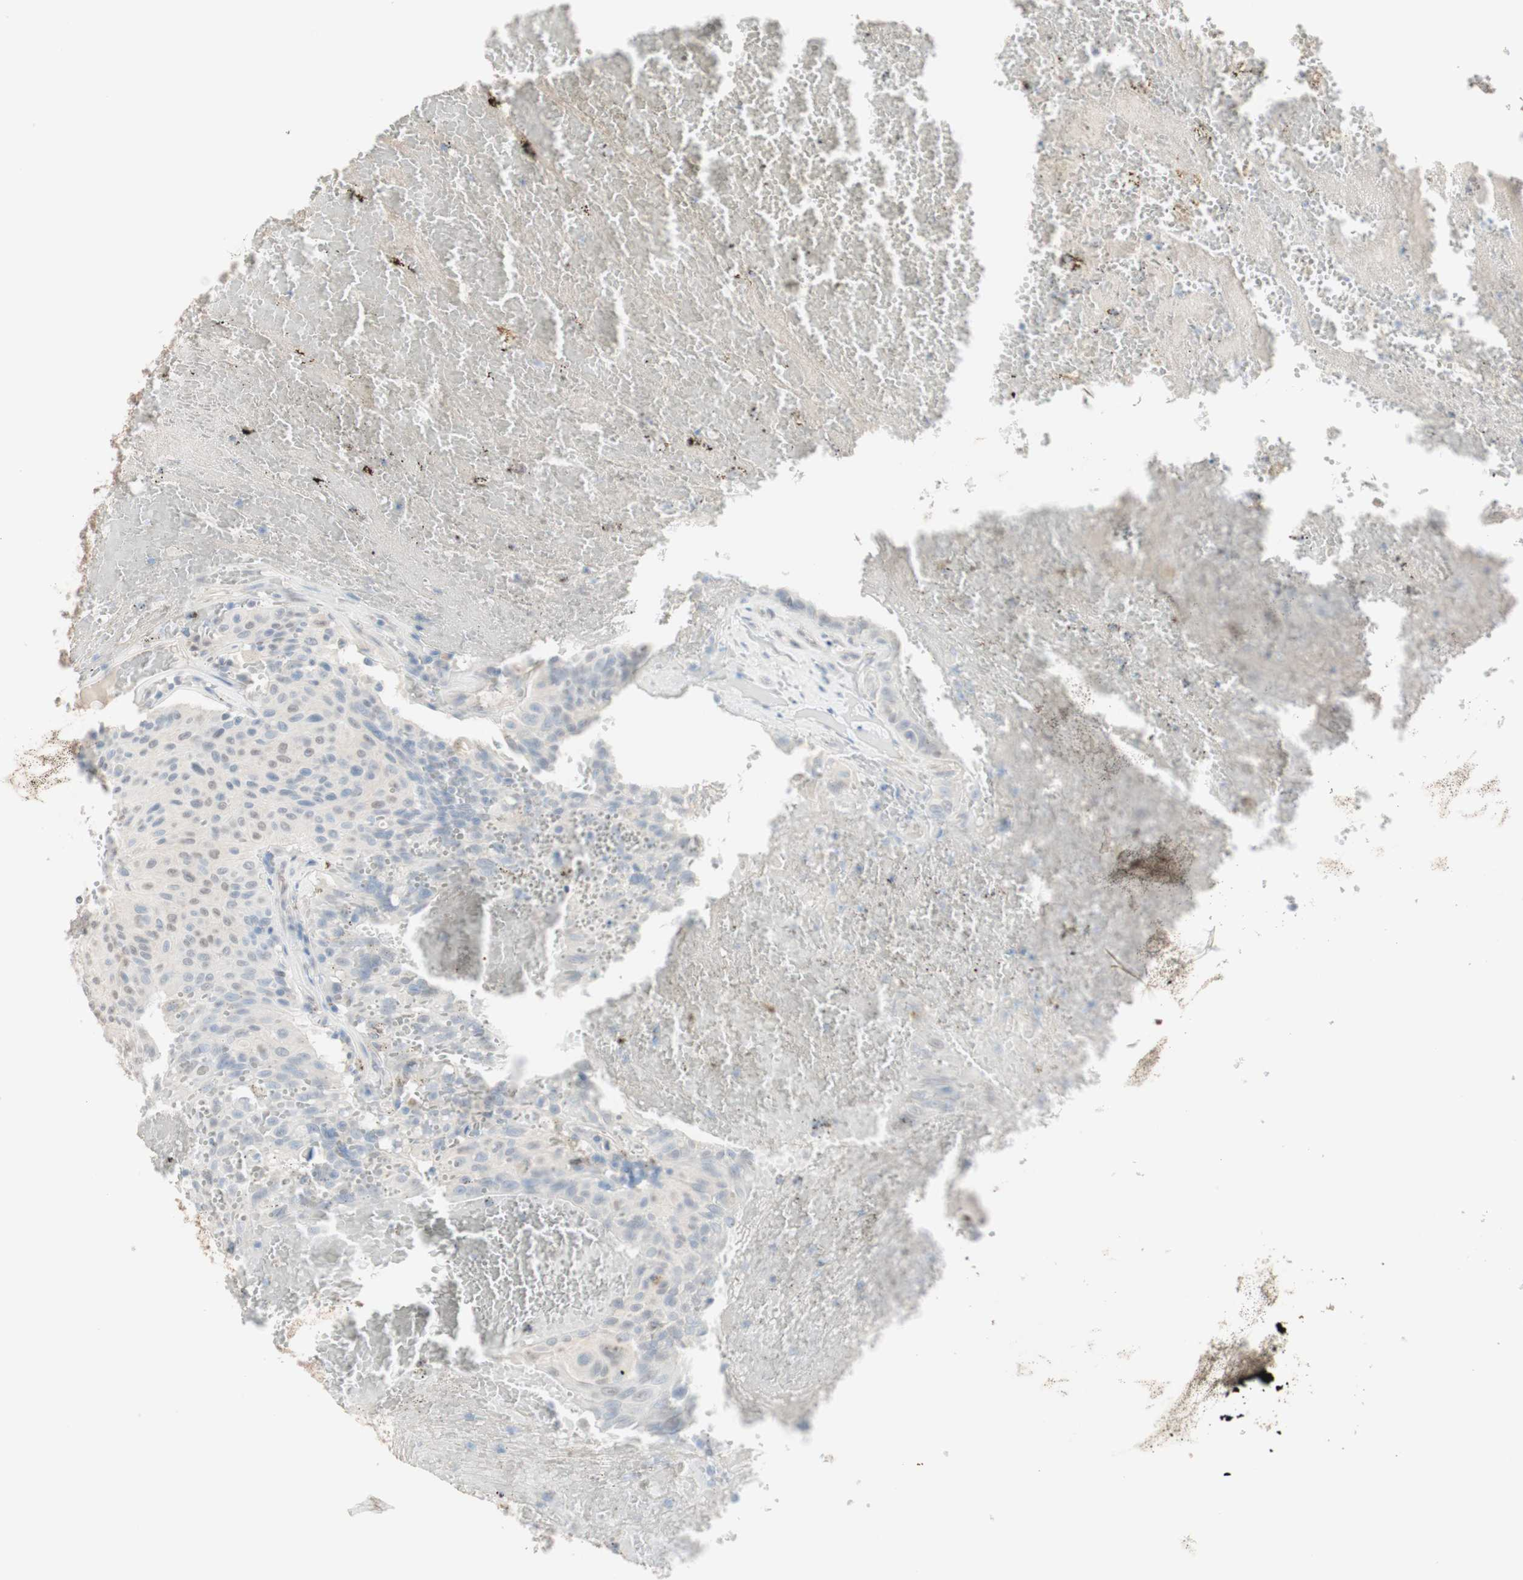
{"staining": {"intensity": "weak", "quantity": "<25%", "location": "nuclear"}, "tissue": "urothelial cancer", "cell_type": "Tumor cells", "image_type": "cancer", "snomed": [{"axis": "morphology", "description": "Urothelial carcinoma, High grade"}, {"axis": "topography", "description": "Urinary bladder"}], "caption": "IHC image of neoplastic tissue: high-grade urothelial carcinoma stained with DAB (3,3'-diaminobenzidine) shows no significant protein positivity in tumor cells.", "gene": "MUC3A", "patient": {"sex": "male", "age": 66}}